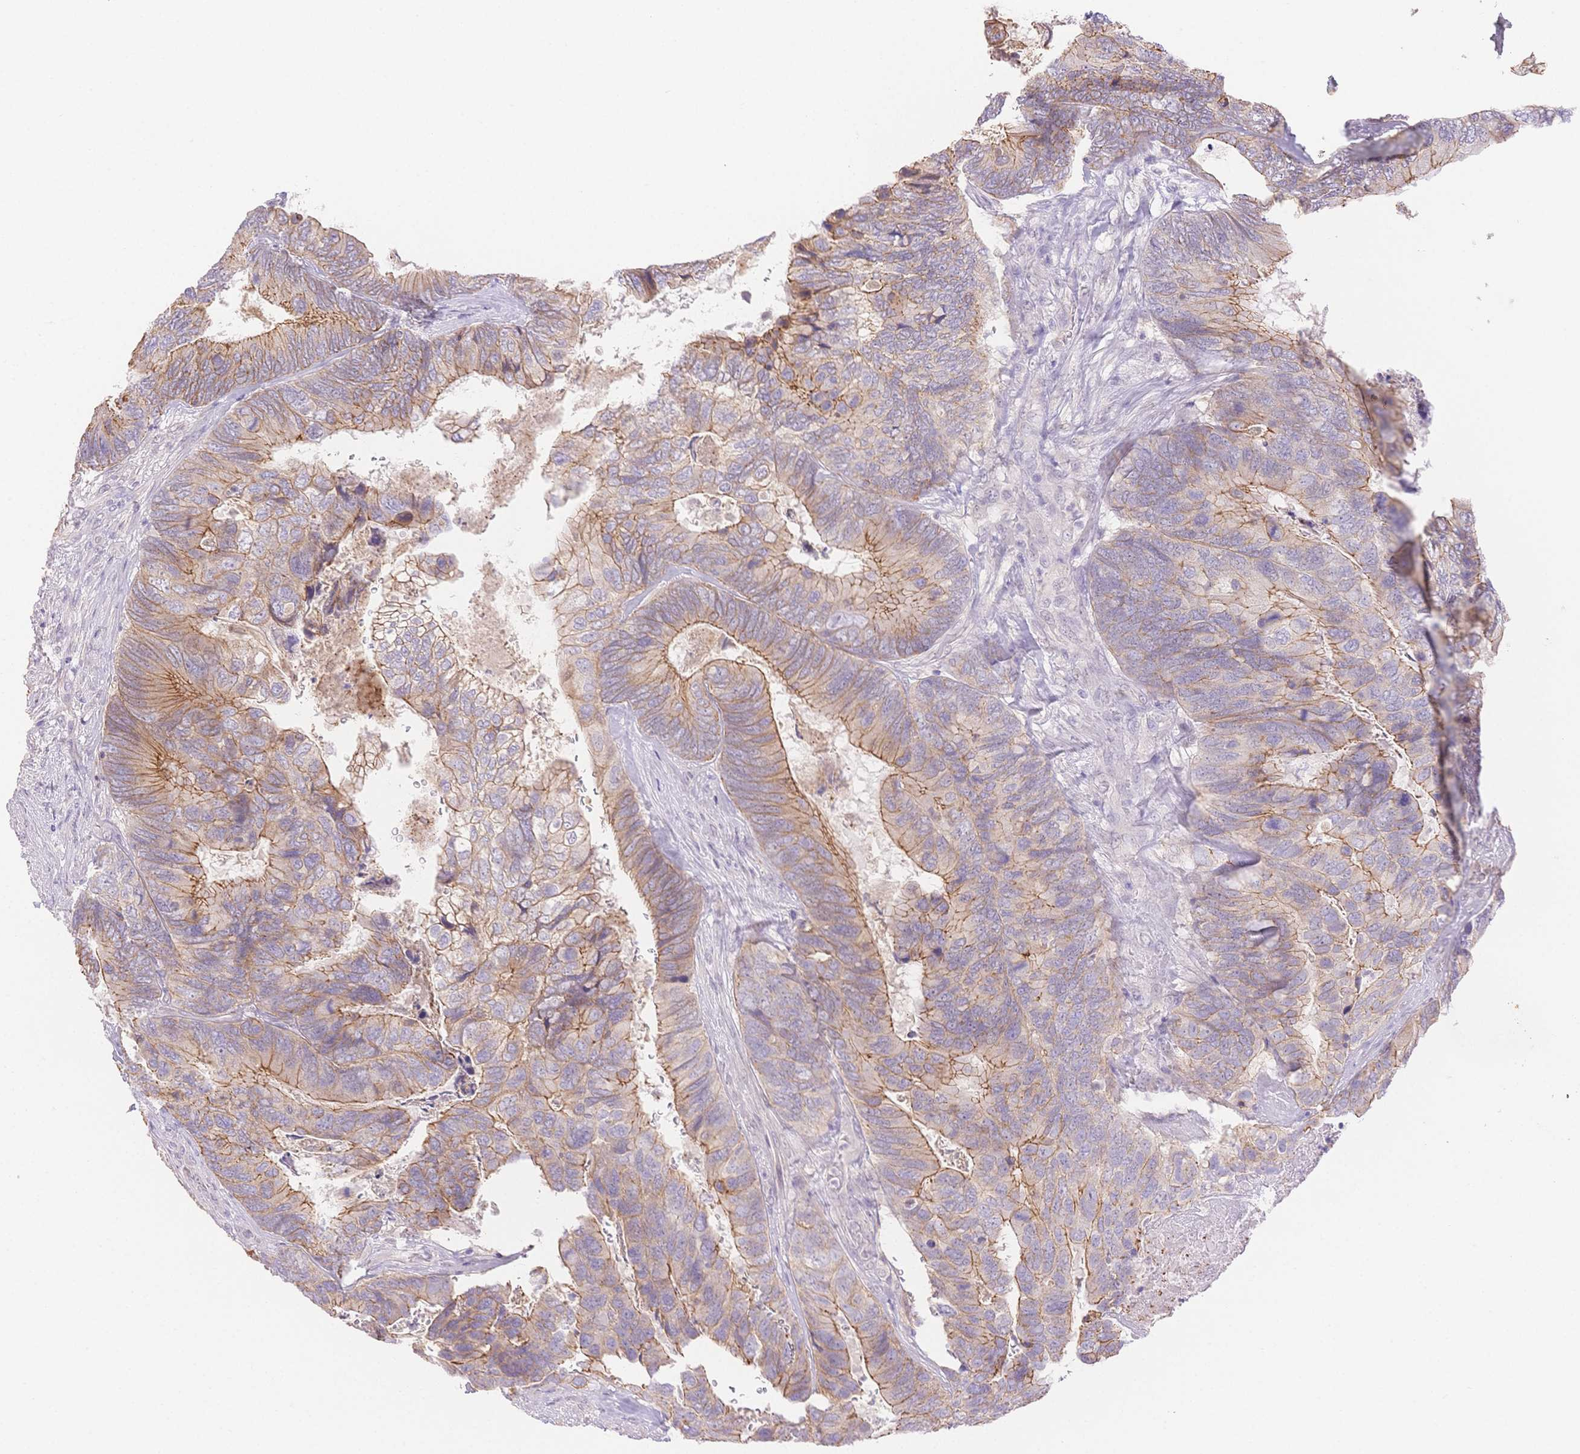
{"staining": {"intensity": "moderate", "quantity": ">75%", "location": "cytoplasmic/membranous"}, "tissue": "breast cancer", "cell_type": "Tumor cells", "image_type": "cancer", "snomed": [{"axis": "morphology", "description": "Lobular carcinoma"}, {"axis": "topography", "description": "Breast"}], "caption": "An image of human breast lobular carcinoma stained for a protein displays moderate cytoplasmic/membranous brown staining in tumor cells. (Stains: DAB (3,3'-diaminobenzidine) in brown, nuclei in blue, Microscopy: brightfield microscopy at high magnification).", "gene": "WDR54", "patient": {"sex": "female", "age": 59}}